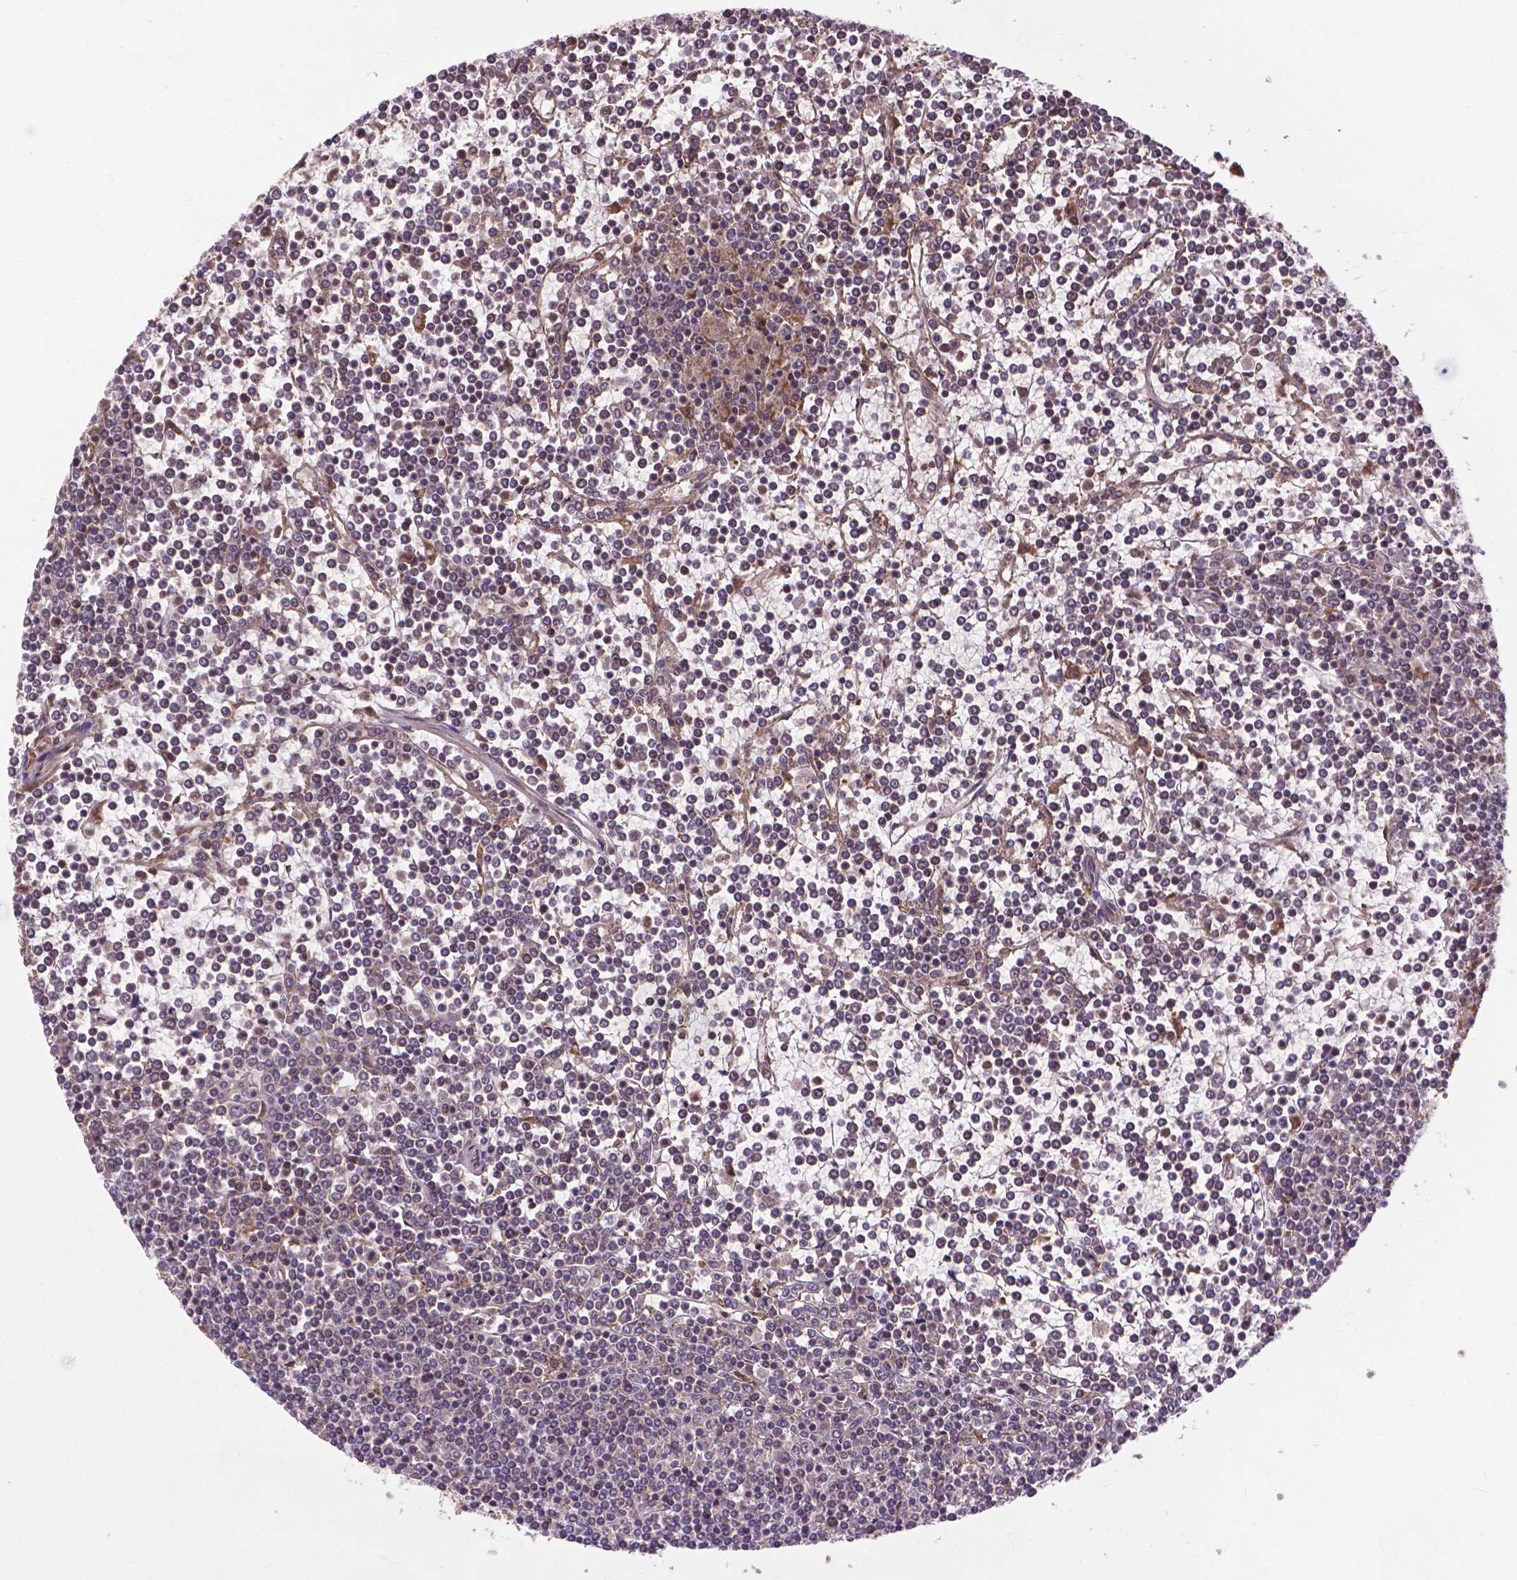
{"staining": {"intensity": "weak", "quantity": "25%-75%", "location": "cytoplasmic/membranous"}, "tissue": "lymphoma", "cell_type": "Tumor cells", "image_type": "cancer", "snomed": [{"axis": "morphology", "description": "Malignant lymphoma, non-Hodgkin's type, Low grade"}, {"axis": "topography", "description": "Spleen"}], "caption": "This is a photomicrograph of IHC staining of lymphoma, which shows weak expression in the cytoplasmic/membranous of tumor cells.", "gene": "ZNF616", "patient": {"sex": "female", "age": 19}}